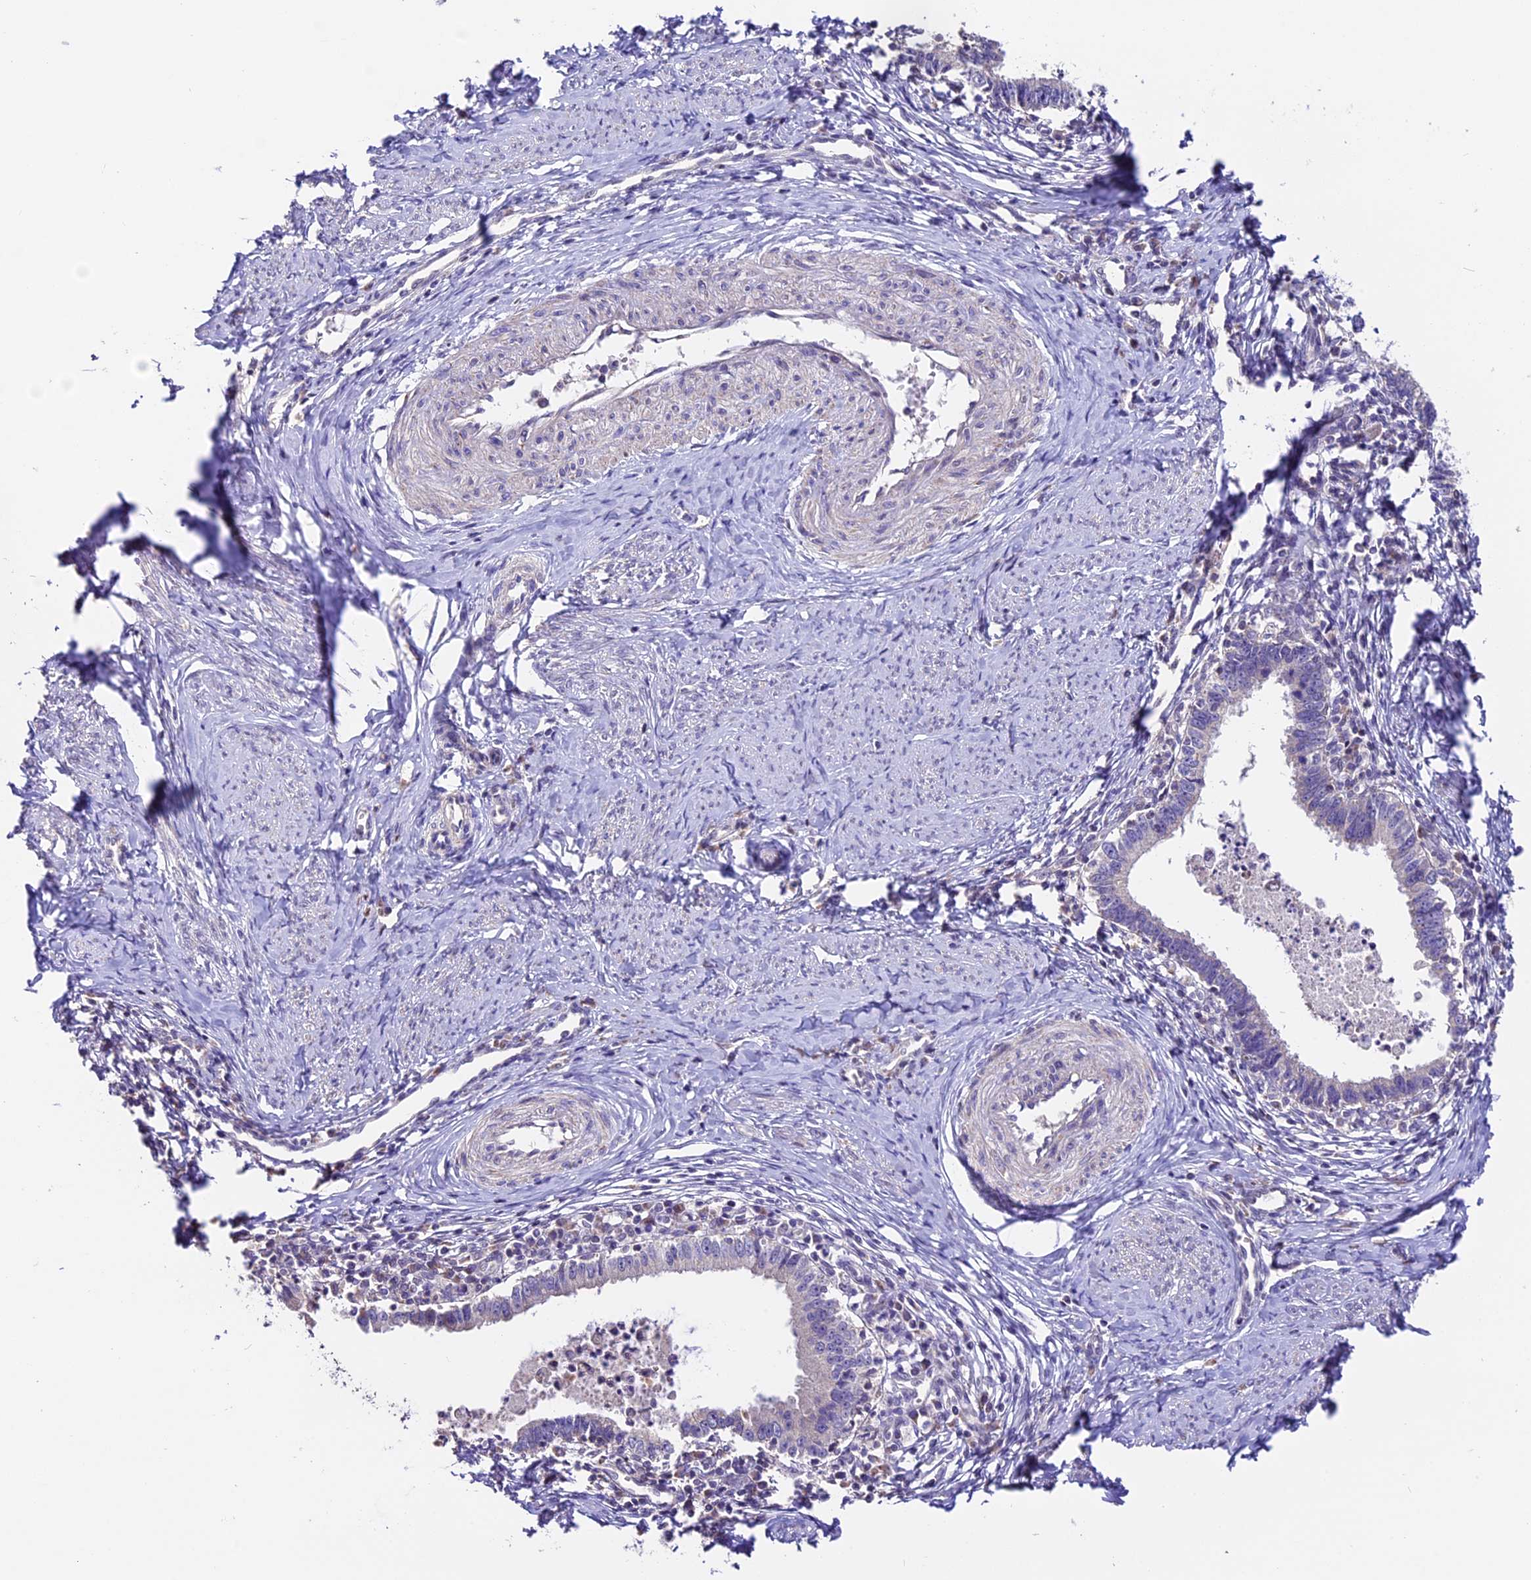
{"staining": {"intensity": "negative", "quantity": "none", "location": "none"}, "tissue": "cervical cancer", "cell_type": "Tumor cells", "image_type": "cancer", "snomed": [{"axis": "morphology", "description": "Adenocarcinoma, NOS"}, {"axis": "topography", "description": "Cervix"}], "caption": "Immunohistochemistry photomicrograph of neoplastic tissue: cervical cancer (adenocarcinoma) stained with DAB exhibits no significant protein positivity in tumor cells. (DAB immunohistochemistry (IHC), high magnification).", "gene": "DDX28", "patient": {"sex": "female", "age": 36}}